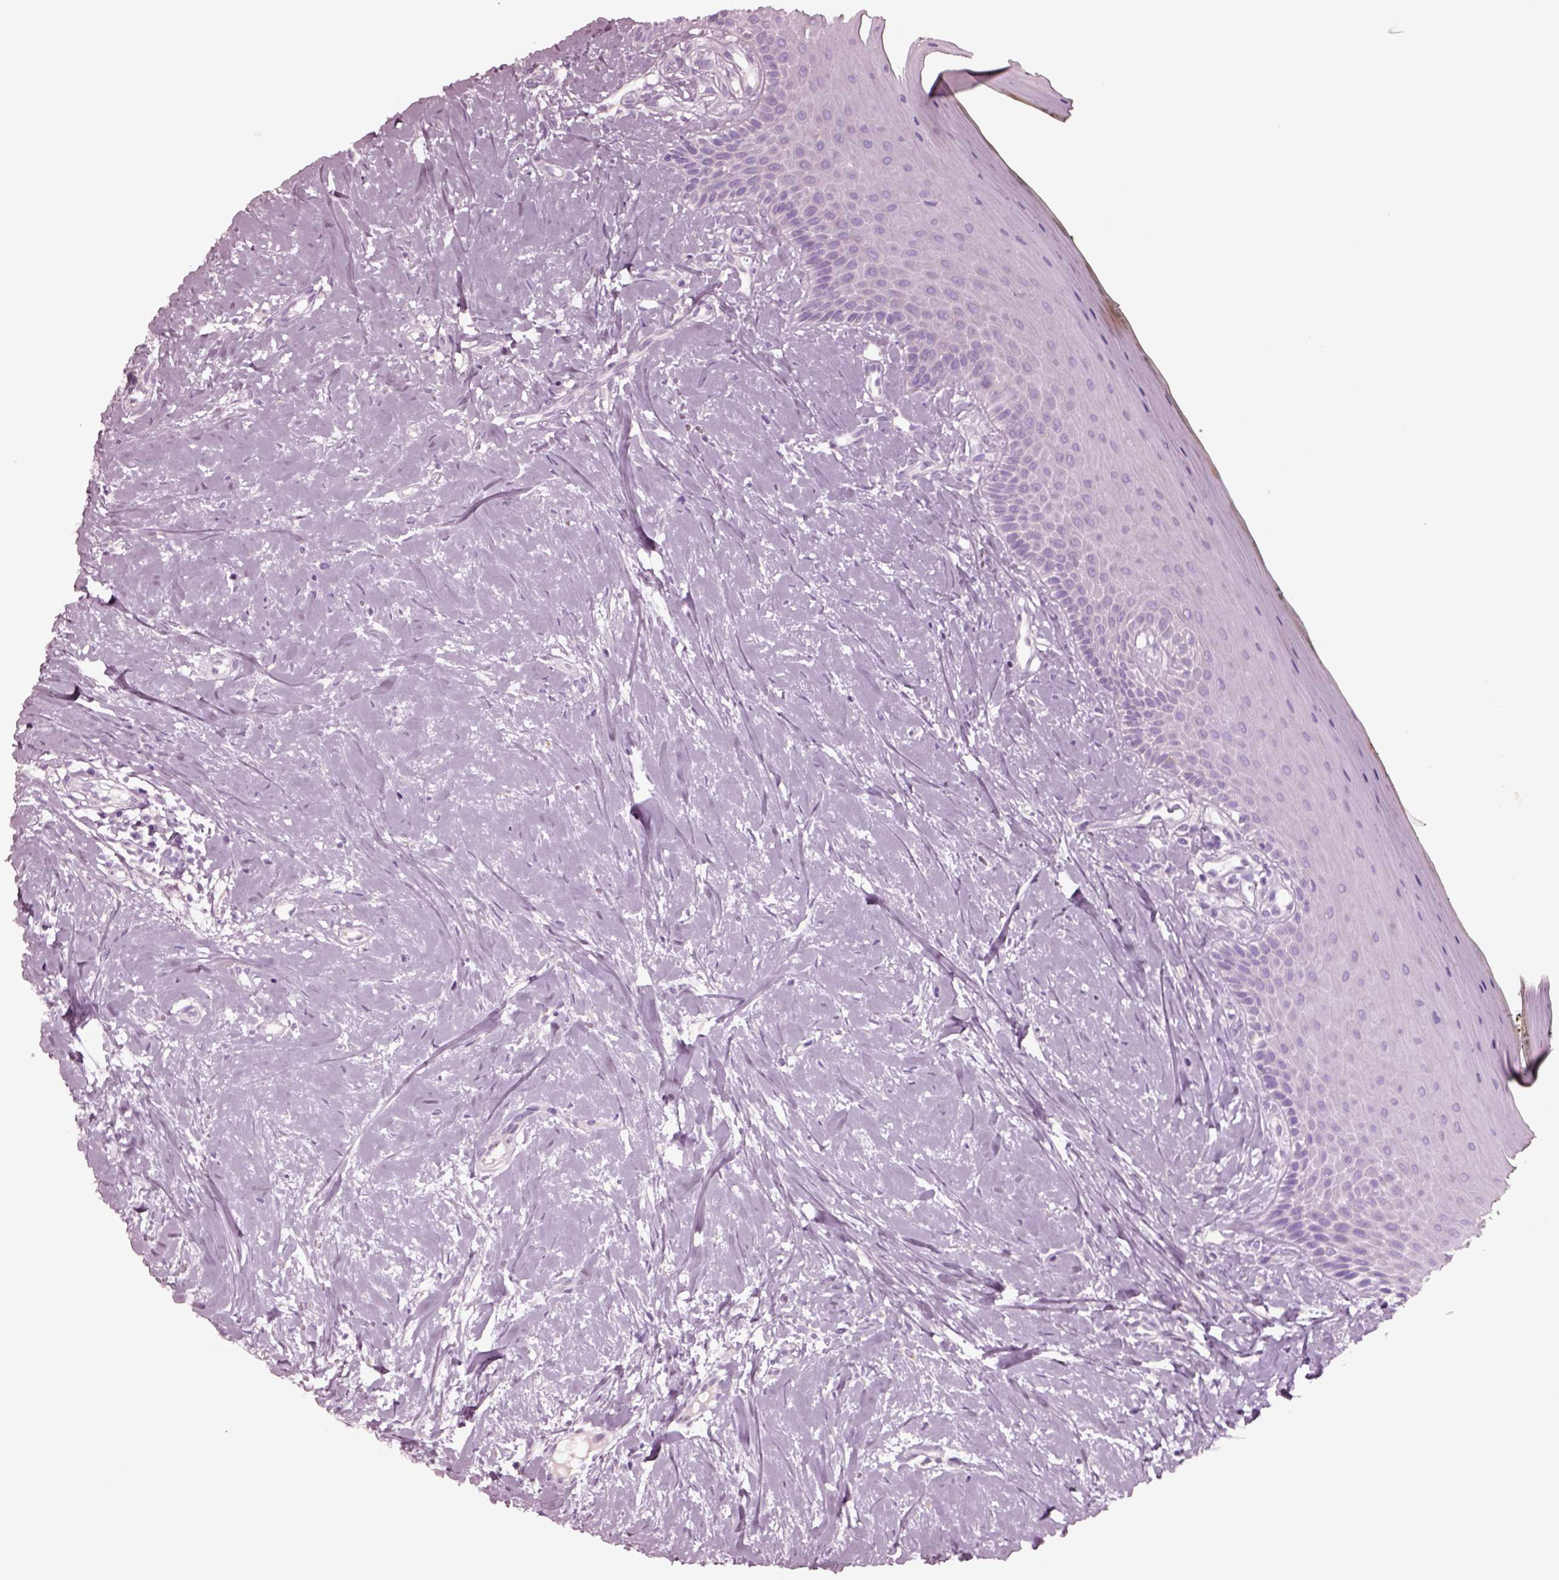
{"staining": {"intensity": "negative", "quantity": "none", "location": "none"}, "tissue": "oral mucosa", "cell_type": "Squamous epithelial cells", "image_type": "normal", "snomed": [{"axis": "morphology", "description": "Normal tissue, NOS"}, {"axis": "topography", "description": "Oral tissue"}], "caption": "A high-resolution photomicrograph shows immunohistochemistry (IHC) staining of normal oral mucosa, which displays no significant staining in squamous epithelial cells.", "gene": "NMRK2", "patient": {"sex": "female", "age": 43}}